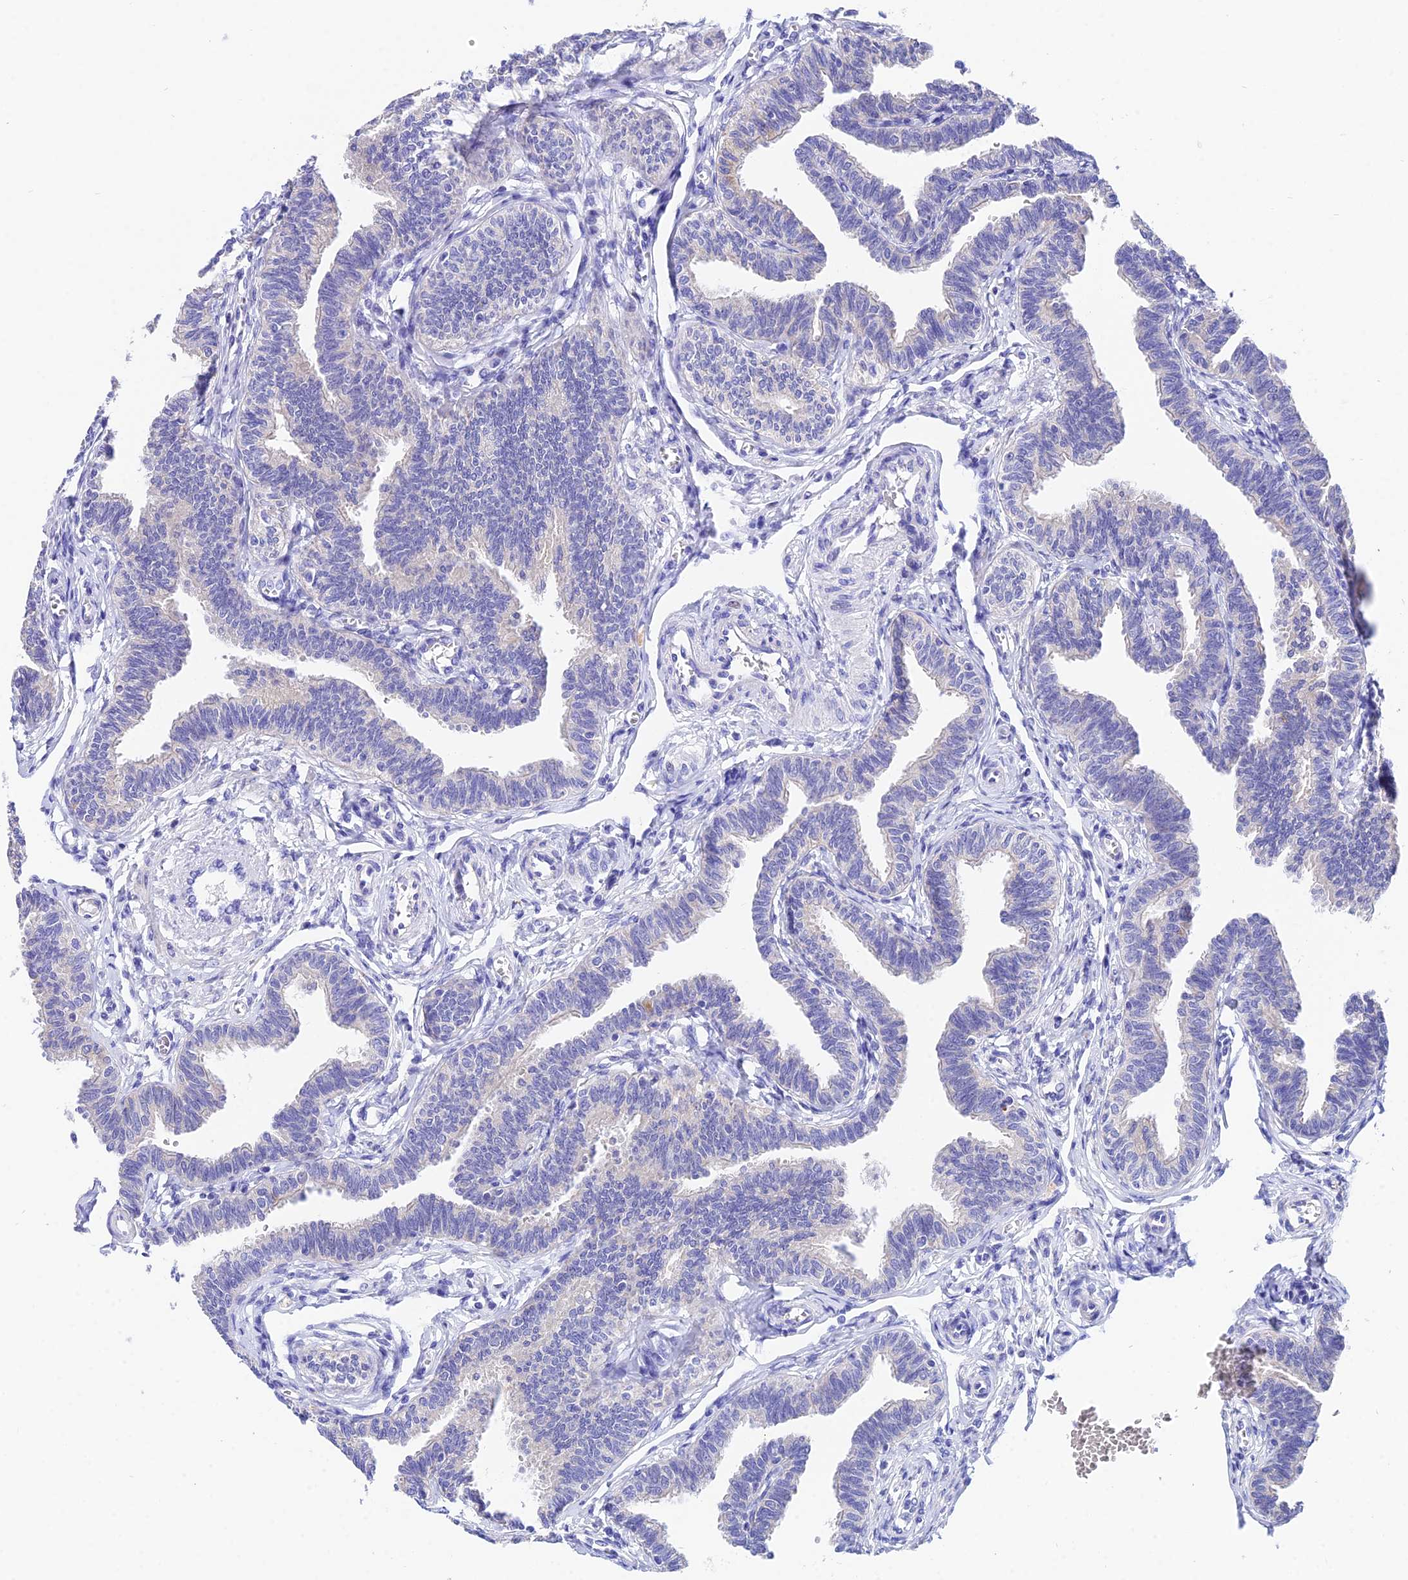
{"staining": {"intensity": "negative", "quantity": "none", "location": "none"}, "tissue": "fallopian tube", "cell_type": "Glandular cells", "image_type": "normal", "snomed": [{"axis": "morphology", "description": "Normal tissue, NOS"}, {"axis": "topography", "description": "Fallopian tube"}, {"axis": "topography", "description": "Ovary"}], "caption": "This is a histopathology image of IHC staining of benign fallopian tube, which shows no expression in glandular cells.", "gene": "CEP41", "patient": {"sex": "female", "age": 23}}